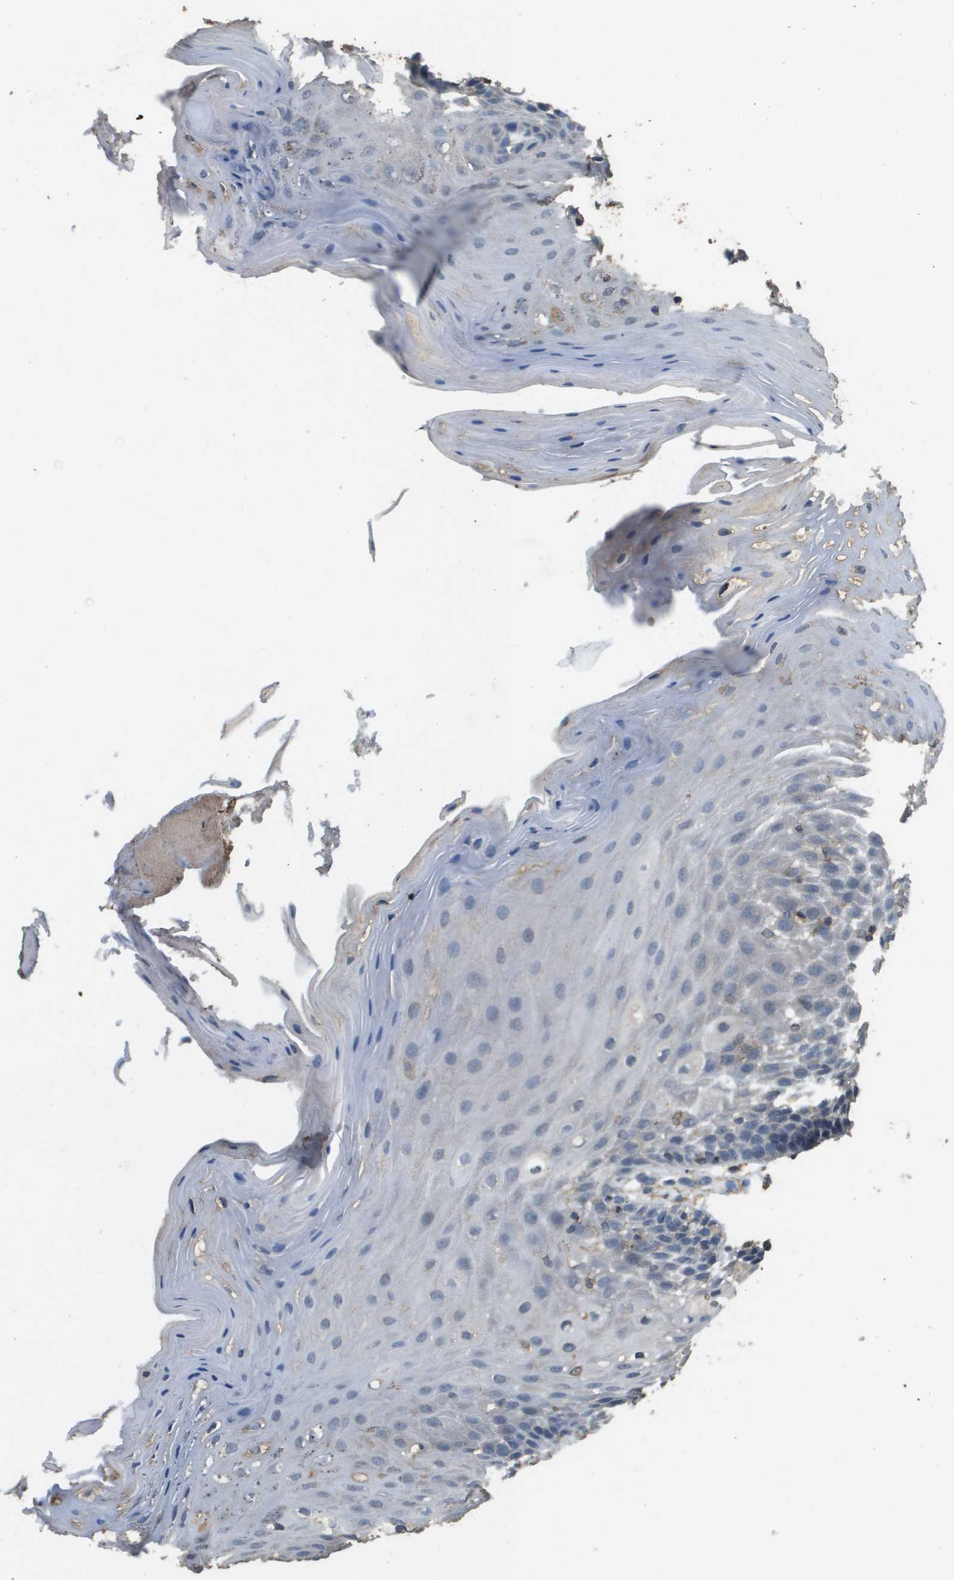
{"staining": {"intensity": "weak", "quantity": "<25%", "location": "cytoplasmic/membranous"}, "tissue": "oral mucosa", "cell_type": "Squamous epithelial cells", "image_type": "normal", "snomed": [{"axis": "morphology", "description": "Normal tissue, NOS"}, {"axis": "morphology", "description": "Squamous cell carcinoma, NOS"}, {"axis": "topography", "description": "Oral tissue"}, {"axis": "topography", "description": "Head-Neck"}], "caption": "Immunohistochemistry (IHC) micrograph of unremarkable oral mucosa: human oral mucosa stained with DAB (3,3'-diaminobenzidine) exhibits no significant protein staining in squamous epithelial cells.", "gene": "MS4A7", "patient": {"sex": "male", "age": 71}}